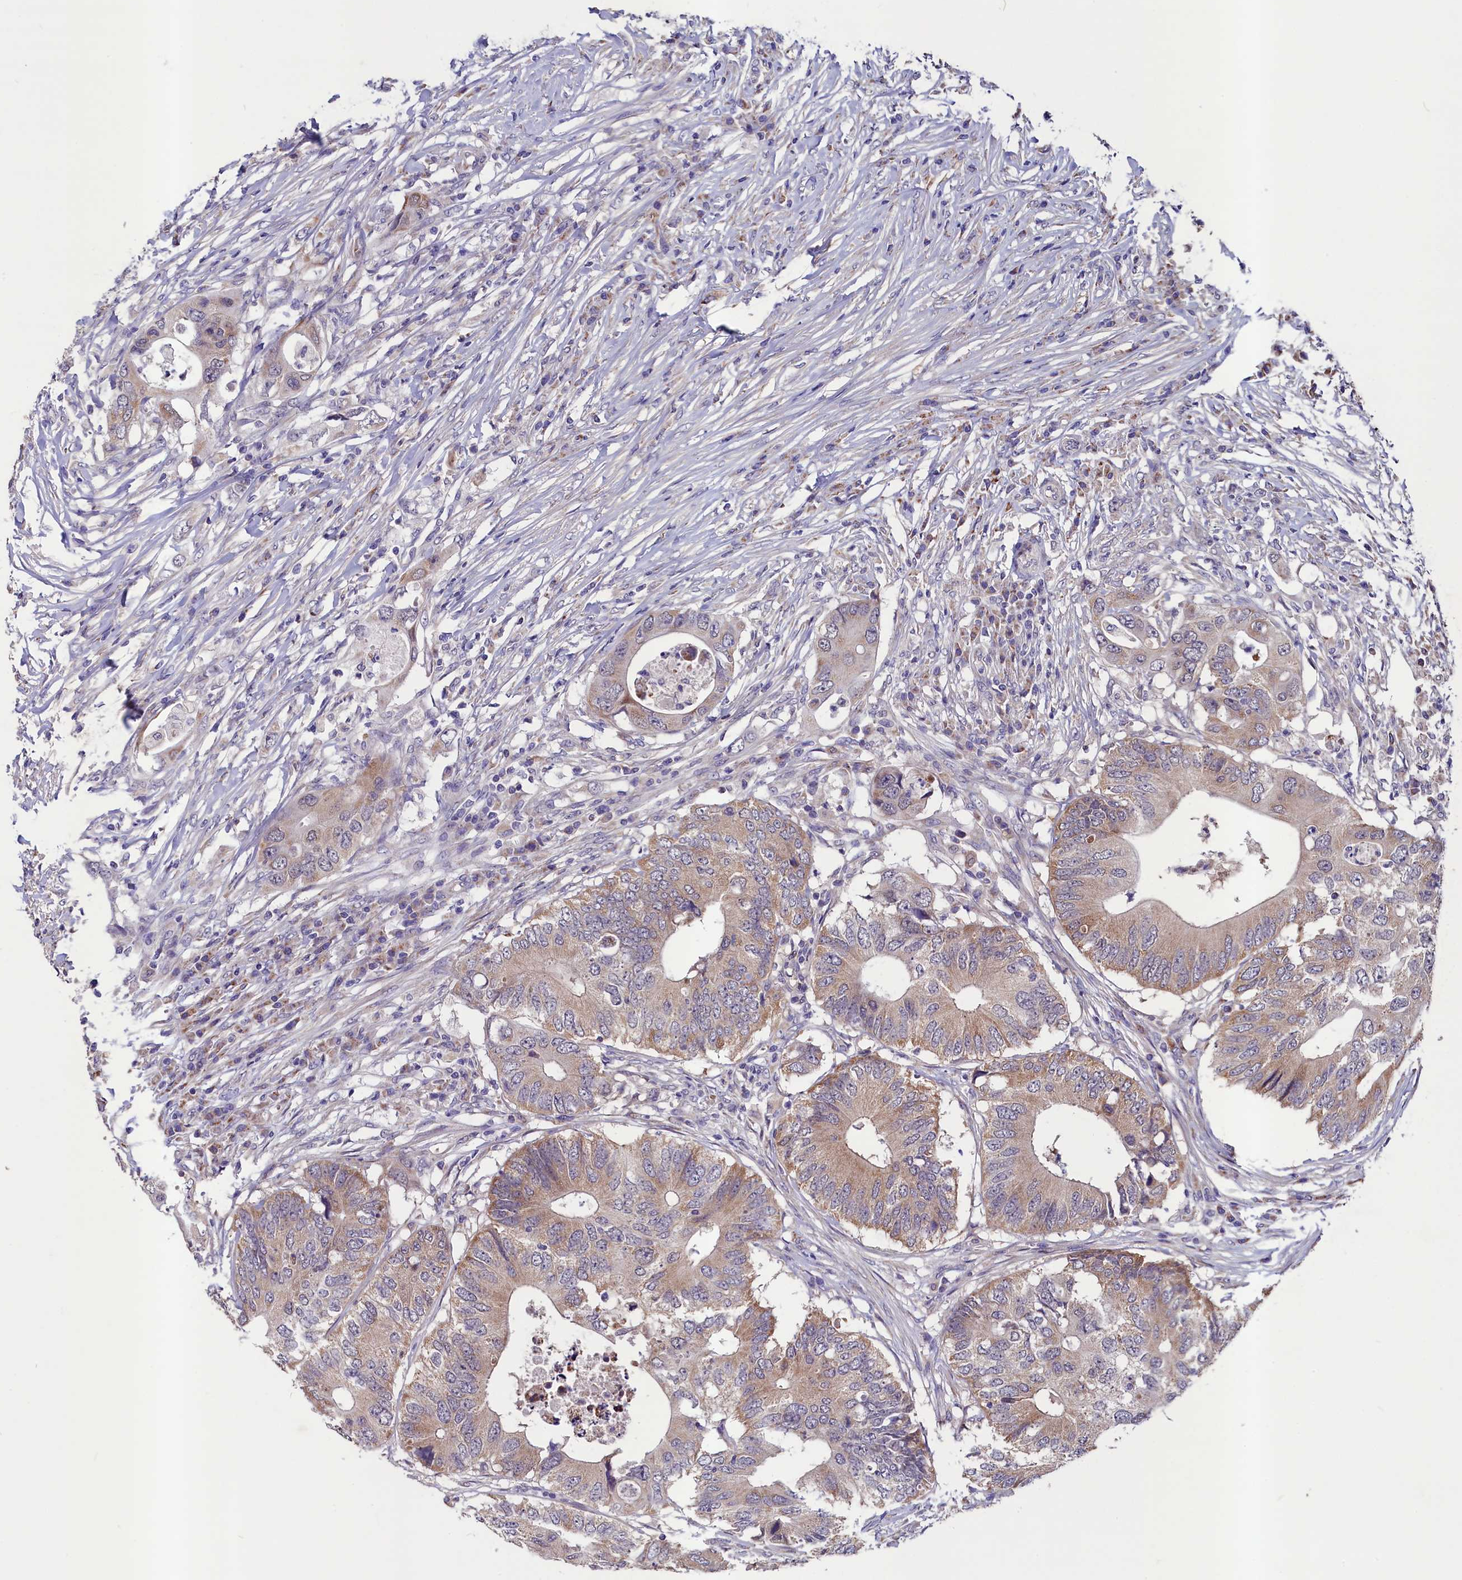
{"staining": {"intensity": "weak", "quantity": "25%-75%", "location": "cytoplasmic/membranous"}, "tissue": "colorectal cancer", "cell_type": "Tumor cells", "image_type": "cancer", "snomed": [{"axis": "morphology", "description": "Adenocarcinoma, NOS"}, {"axis": "topography", "description": "Colon"}], "caption": "DAB immunohistochemical staining of human colorectal adenocarcinoma exhibits weak cytoplasmic/membranous protein staining in approximately 25%-75% of tumor cells.", "gene": "SCD5", "patient": {"sex": "male", "age": 71}}